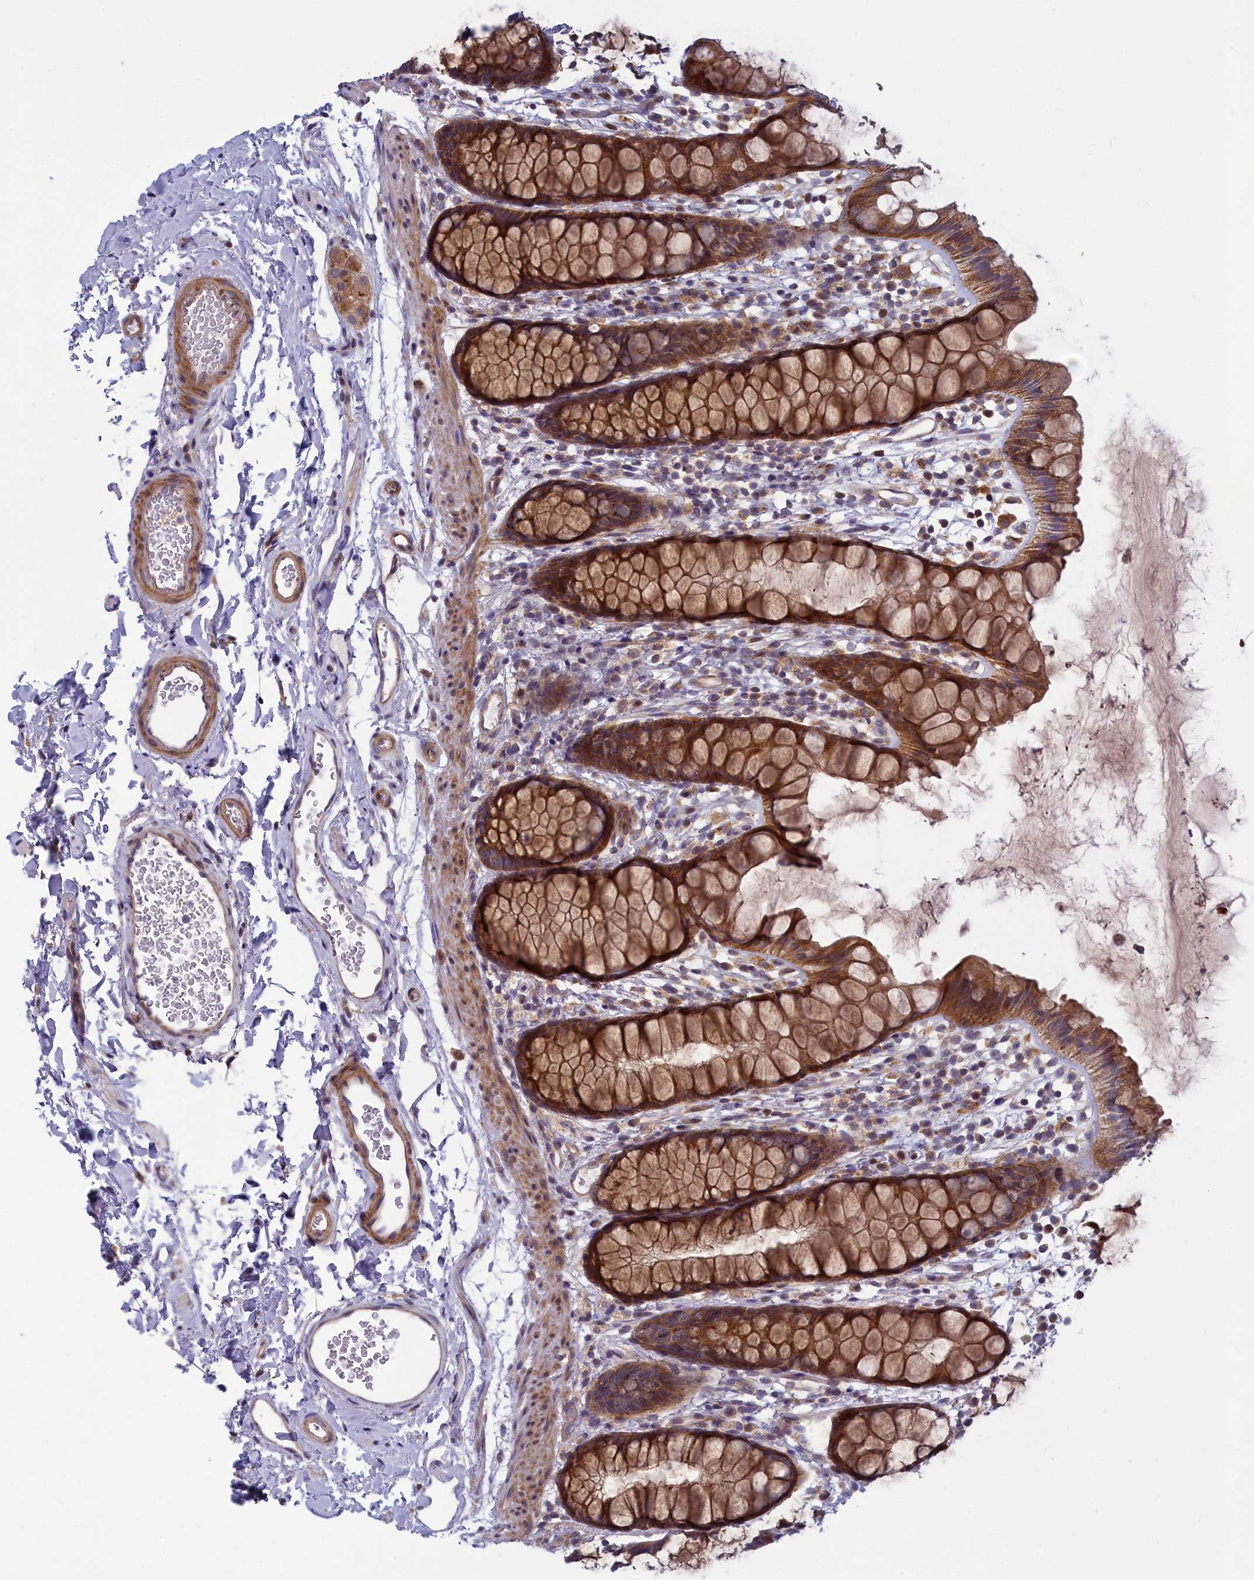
{"staining": {"intensity": "strong", "quantity": ">75%", "location": "cytoplasmic/membranous"}, "tissue": "rectum", "cell_type": "Glandular cells", "image_type": "normal", "snomed": [{"axis": "morphology", "description": "Normal tissue, NOS"}, {"axis": "topography", "description": "Rectum"}], "caption": "An image of human rectum stained for a protein shows strong cytoplasmic/membranous brown staining in glandular cells. (Brightfield microscopy of DAB IHC at high magnification).", "gene": "BLTP2", "patient": {"sex": "female", "age": 65}}